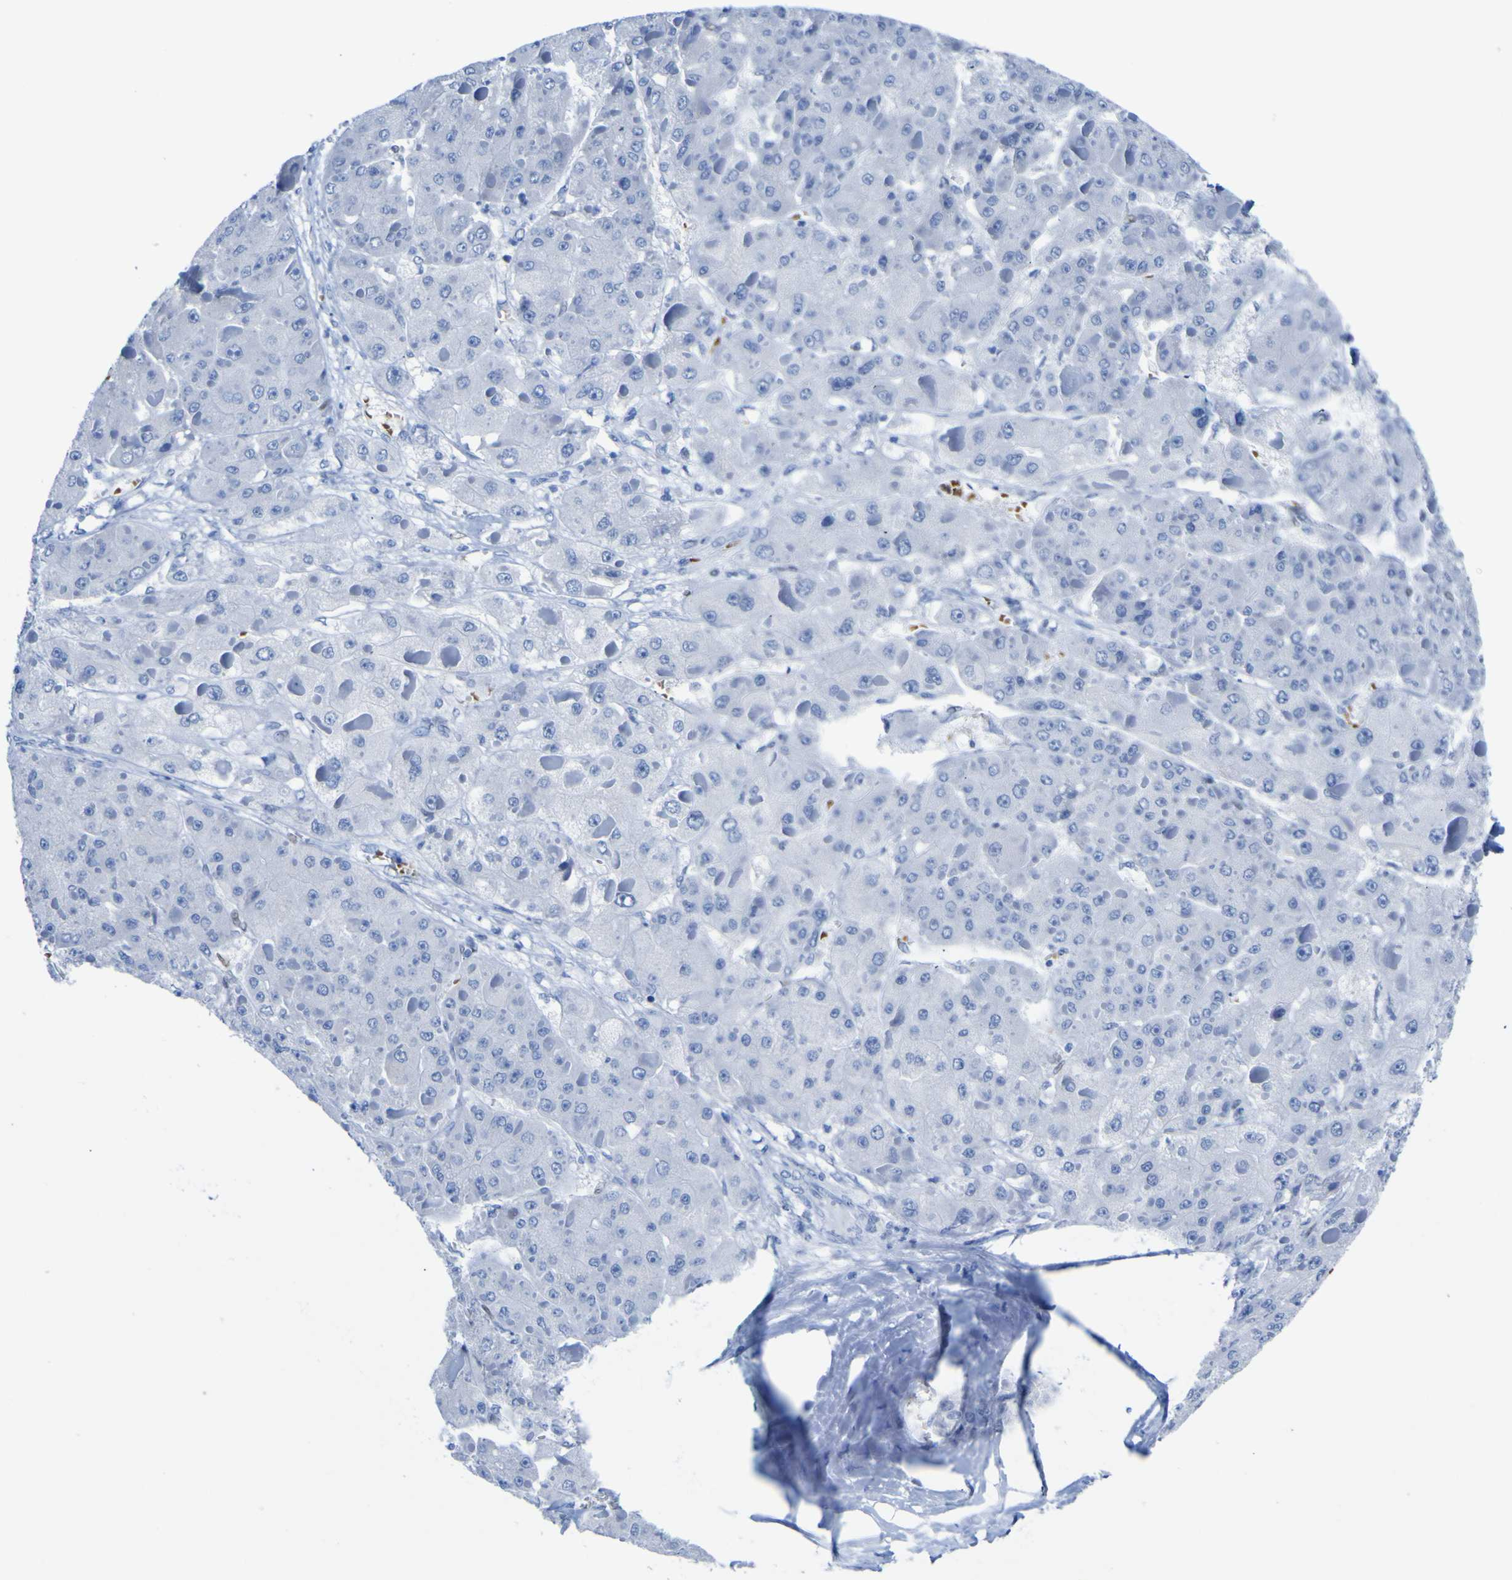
{"staining": {"intensity": "negative", "quantity": "none", "location": "none"}, "tissue": "liver cancer", "cell_type": "Tumor cells", "image_type": "cancer", "snomed": [{"axis": "morphology", "description": "Carcinoma, Hepatocellular, NOS"}, {"axis": "topography", "description": "Liver"}], "caption": "There is no significant staining in tumor cells of hepatocellular carcinoma (liver).", "gene": "DACH1", "patient": {"sex": "female", "age": 73}}